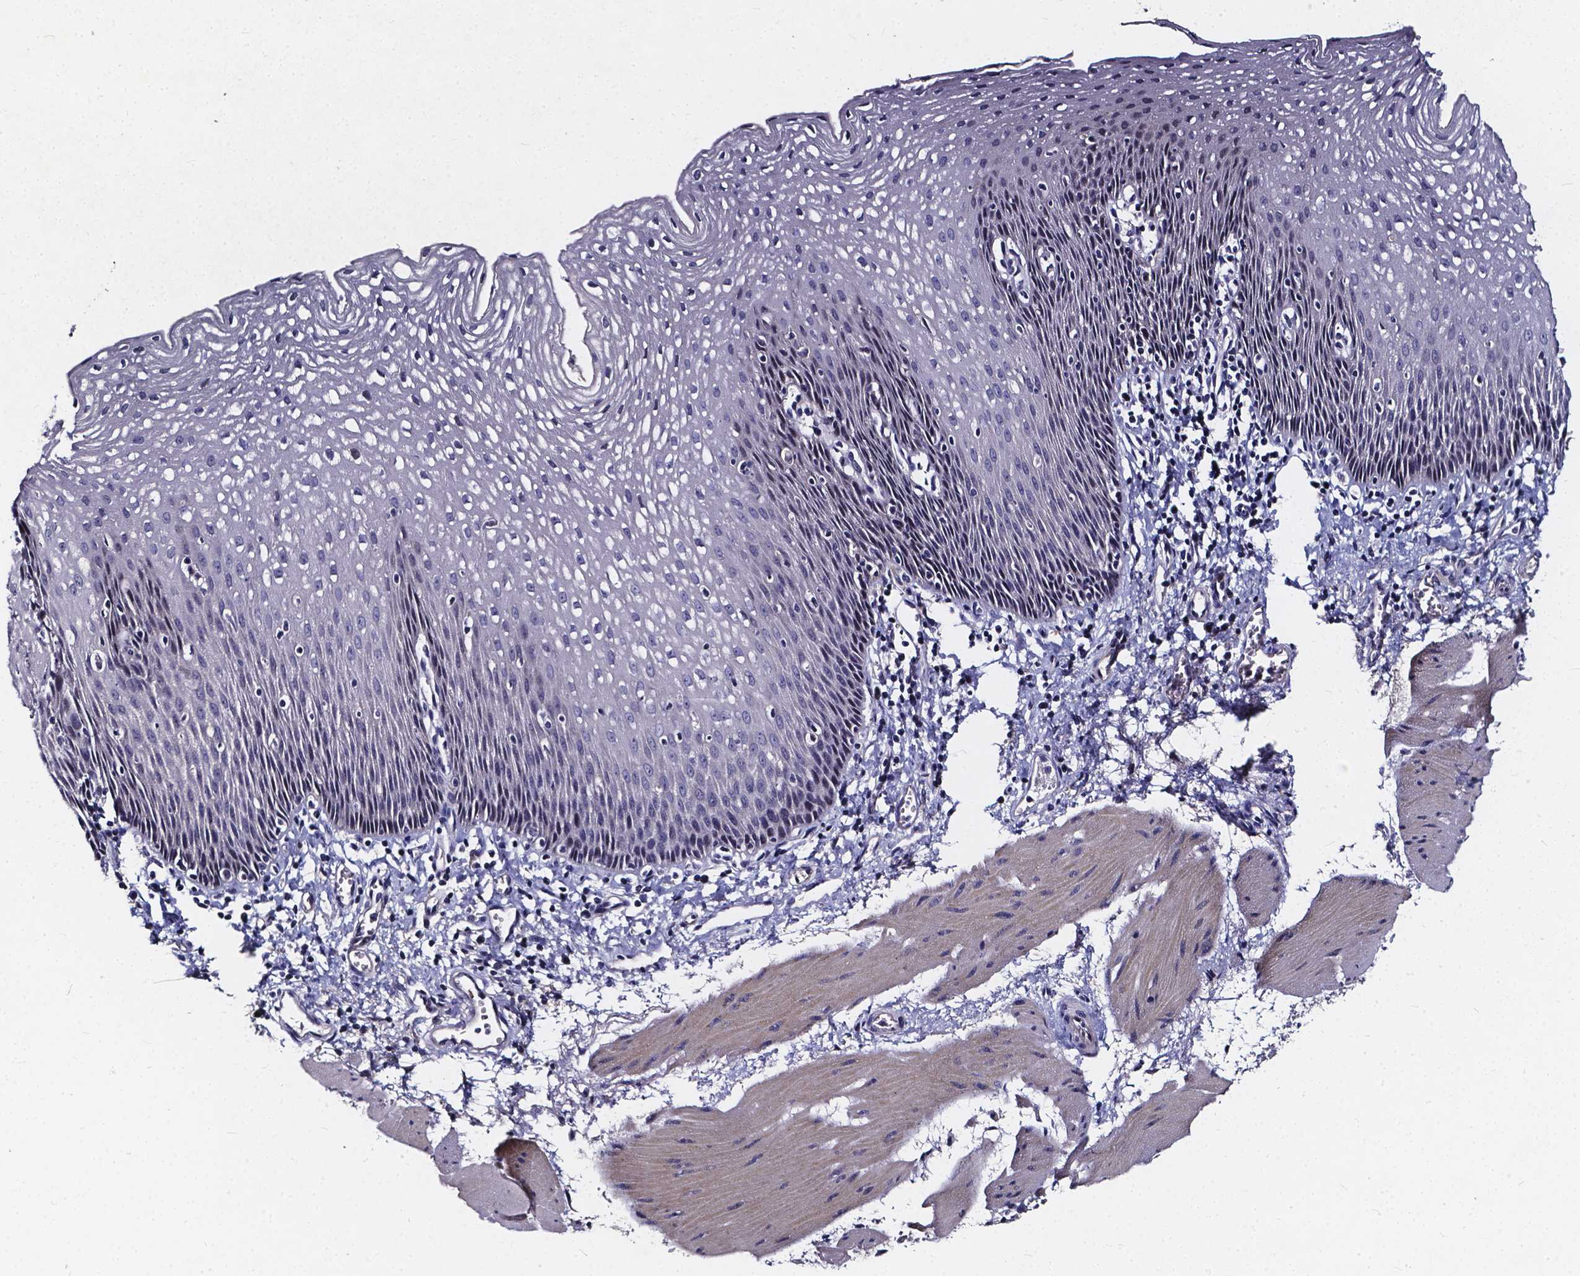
{"staining": {"intensity": "negative", "quantity": "none", "location": "none"}, "tissue": "esophagus", "cell_type": "Squamous epithelial cells", "image_type": "normal", "snomed": [{"axis": "morphology", "description": "Normal tissue, NOS"}, {"axis": "topography", "description": "Esophagus"}], "caption": "This is a histopathology image of immunohistochemistry staining of benign esophagus, which shows no positivity in squamous epithelial cells.", "gene": "SOWAHA", "patient": {"sex": "female", "age": 64}}